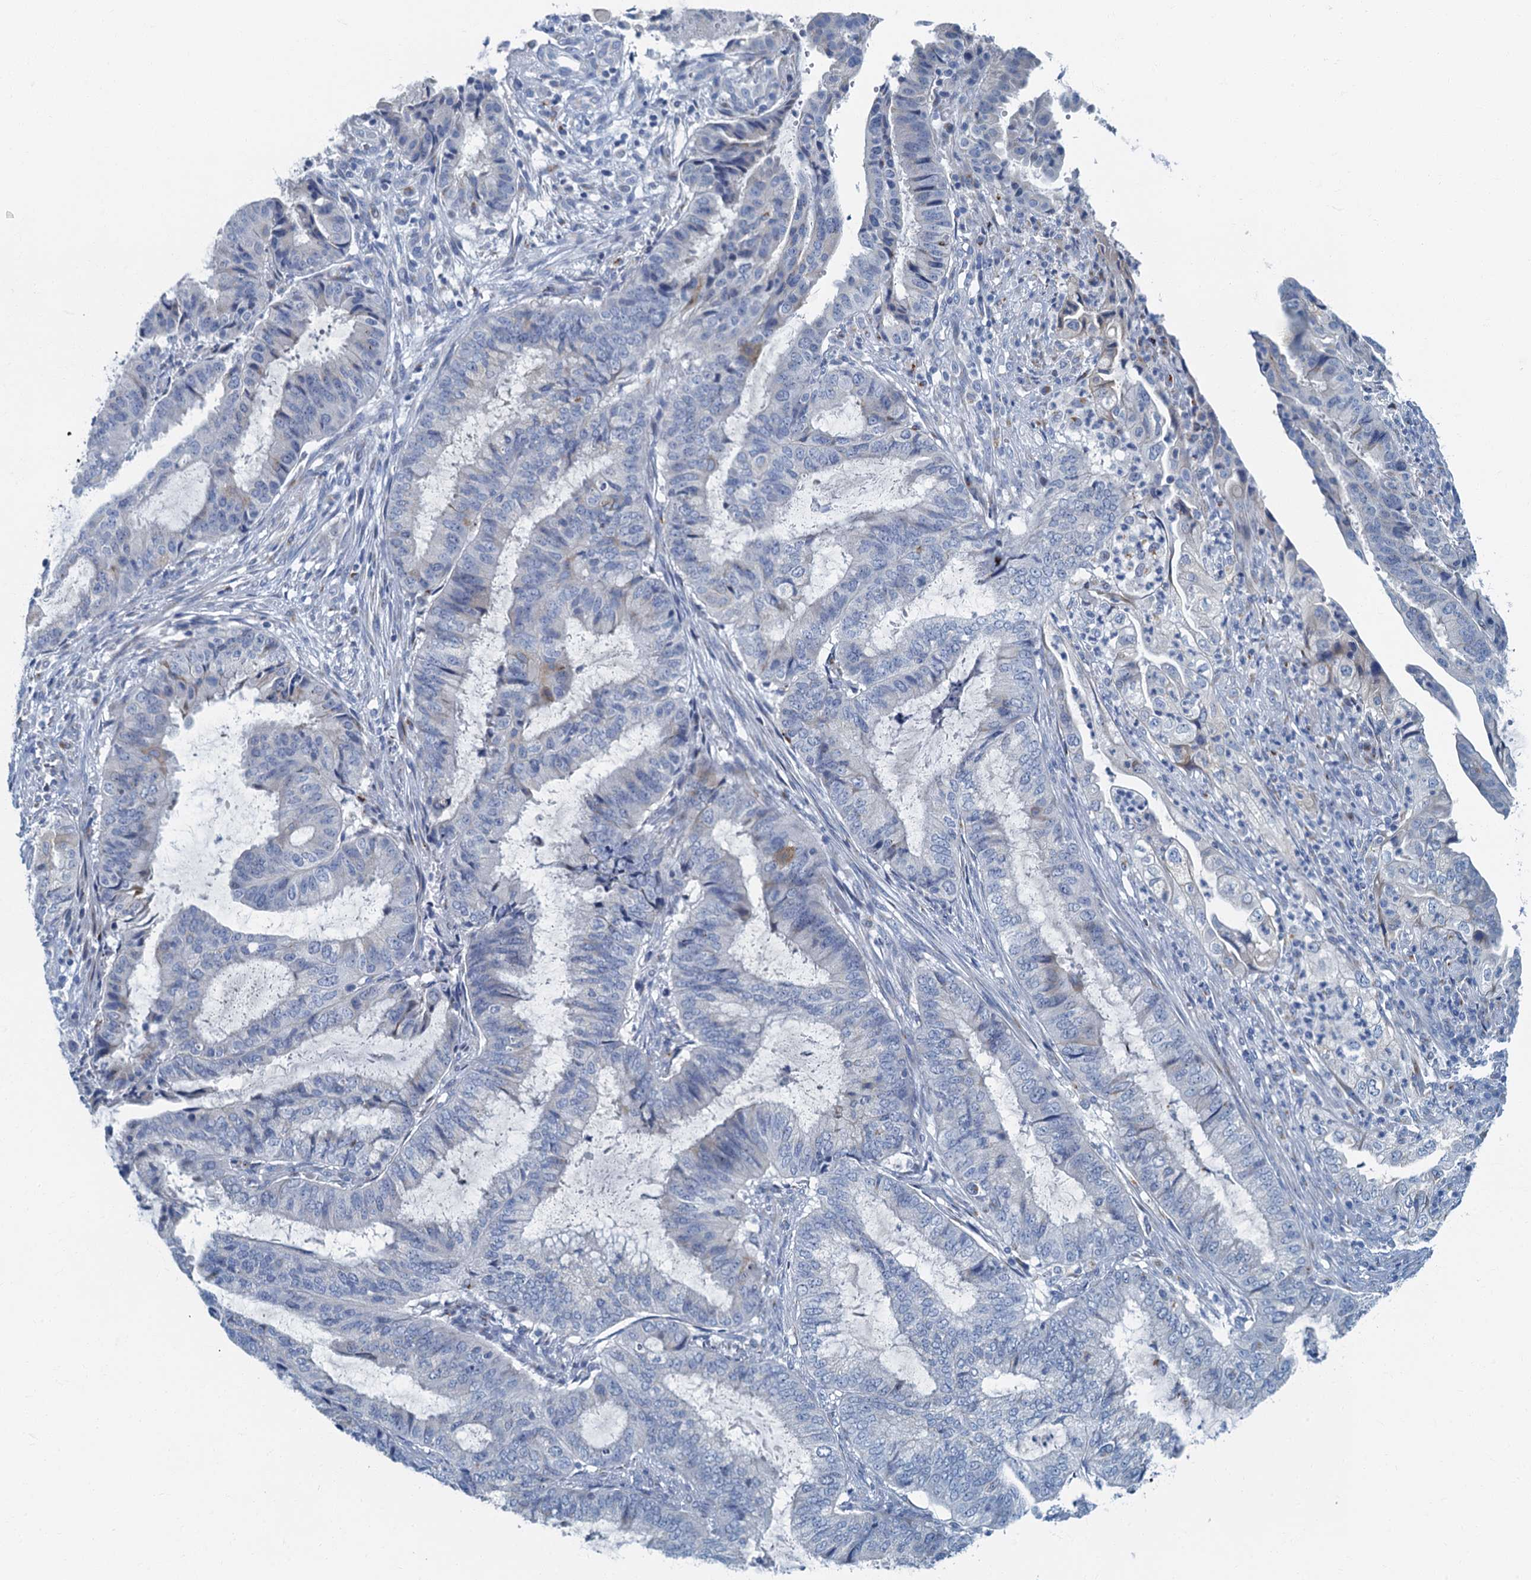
{"staining": {"intensity": "negative", "quantity": "none", "location": "none"}, "tissue": "endometrial cancer", "cell_type": "Tumor cells", "image_type": "cancer", "snomed": [{"axis": "morphology", "description": "Adenocarcinoma, NOS"}, {"axis": "topography", "description": "Endometrium"}], "caption": "Tumor cells are negative for brown protein staining in endometrial adenocarcinoma.", "gene": "LYPD3", "patient": {"sex": "female", "age": 51}}